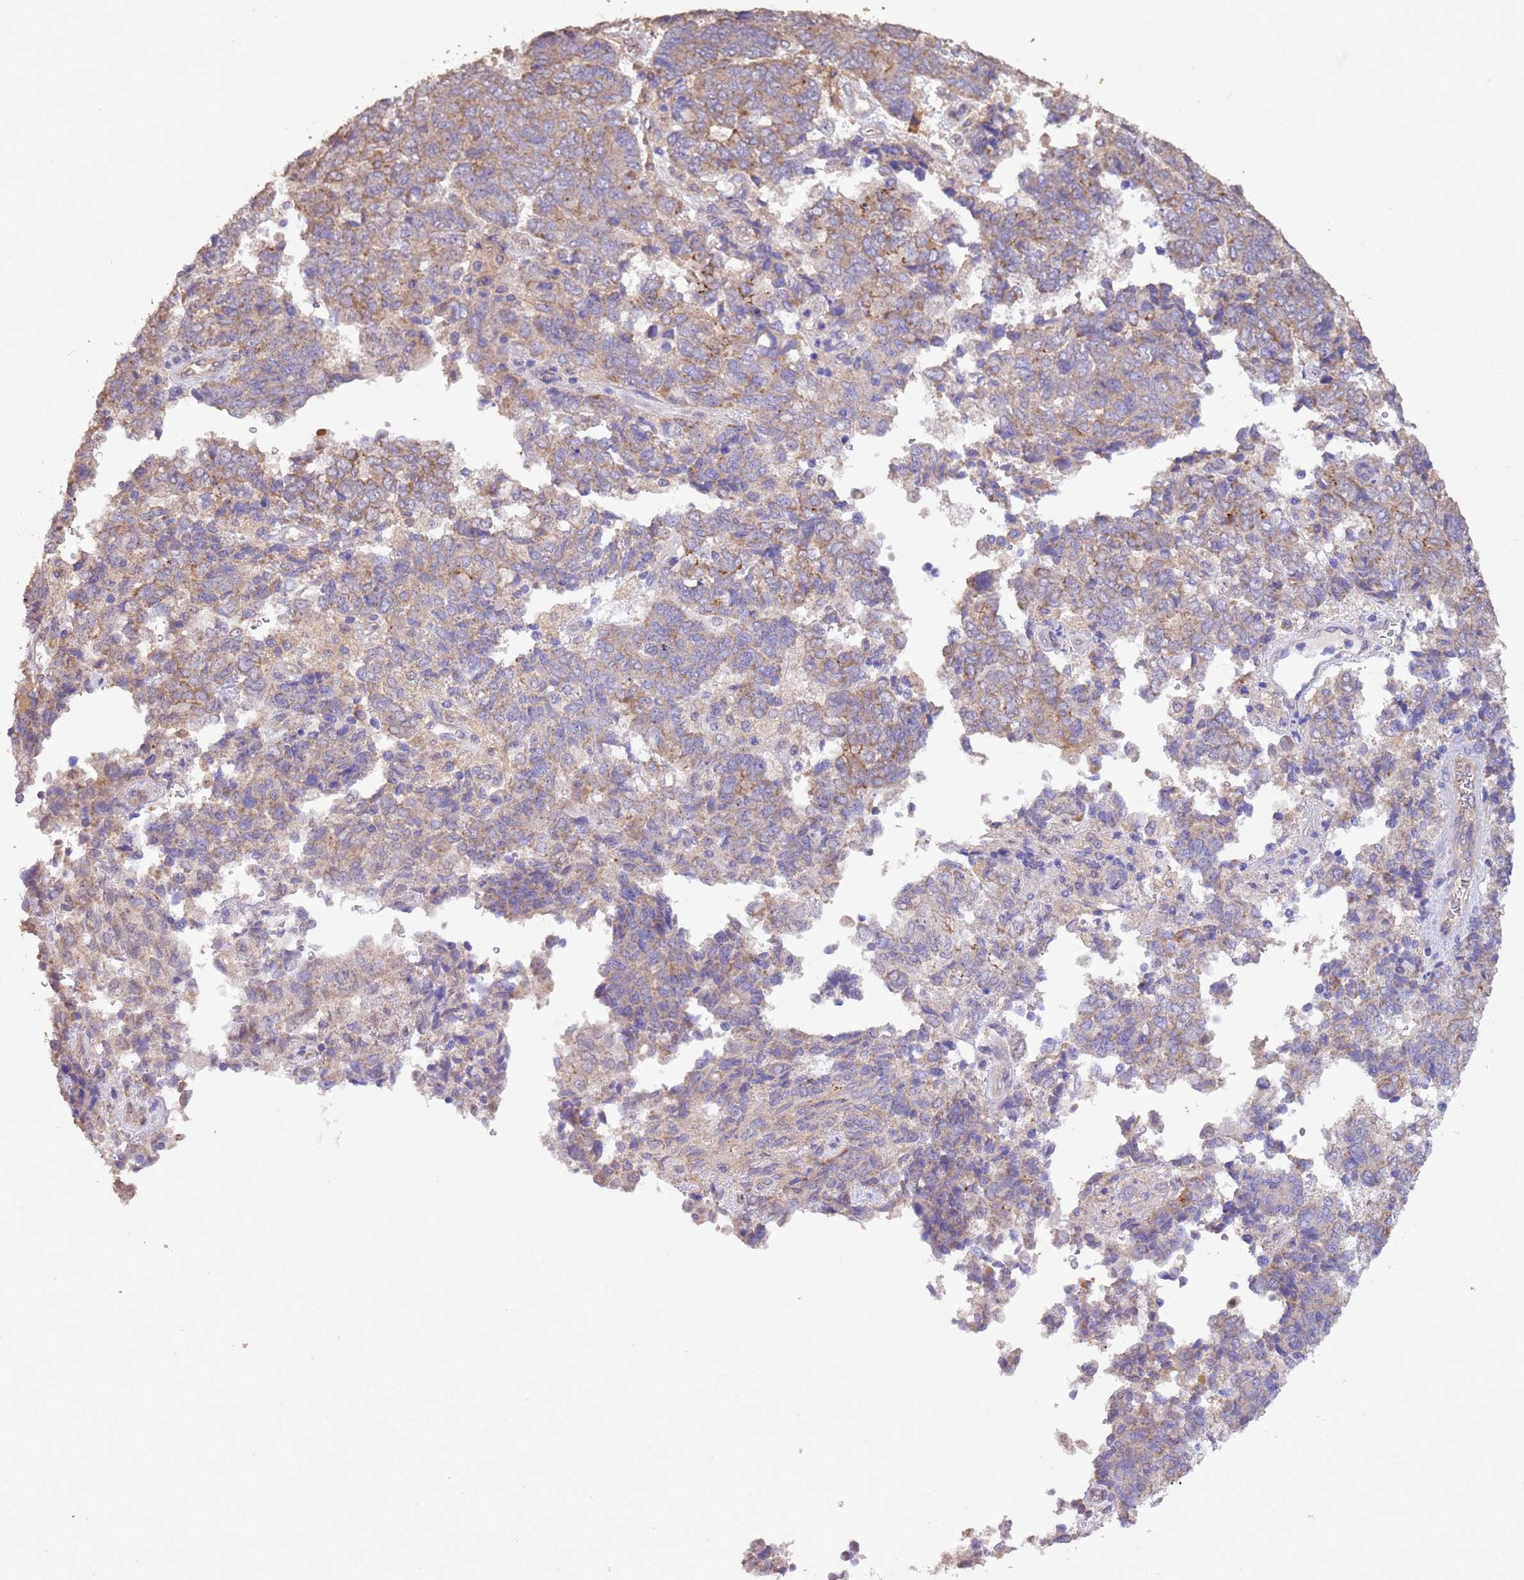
{"staining": {"intensity": "weak", "quantity": "<25%", "location": "cytoplasmic/membranous"}, "tissue": "endometrial cancer", "cell_type": "Tumor cells", "image_type": "cancer", "snomed": [{"axis": "morphology", "description": "Adenocarcinoma, NOS"}, {"axis": "topography", "description": "Endometrium"}], "caption": "Image shows no significant protein expression in tumor cells of adenocarcinoma (endometrial). Nuclei are stained in blue.", "gene": "NPHP1", "patient": {"sex": "female", "age": 80}}